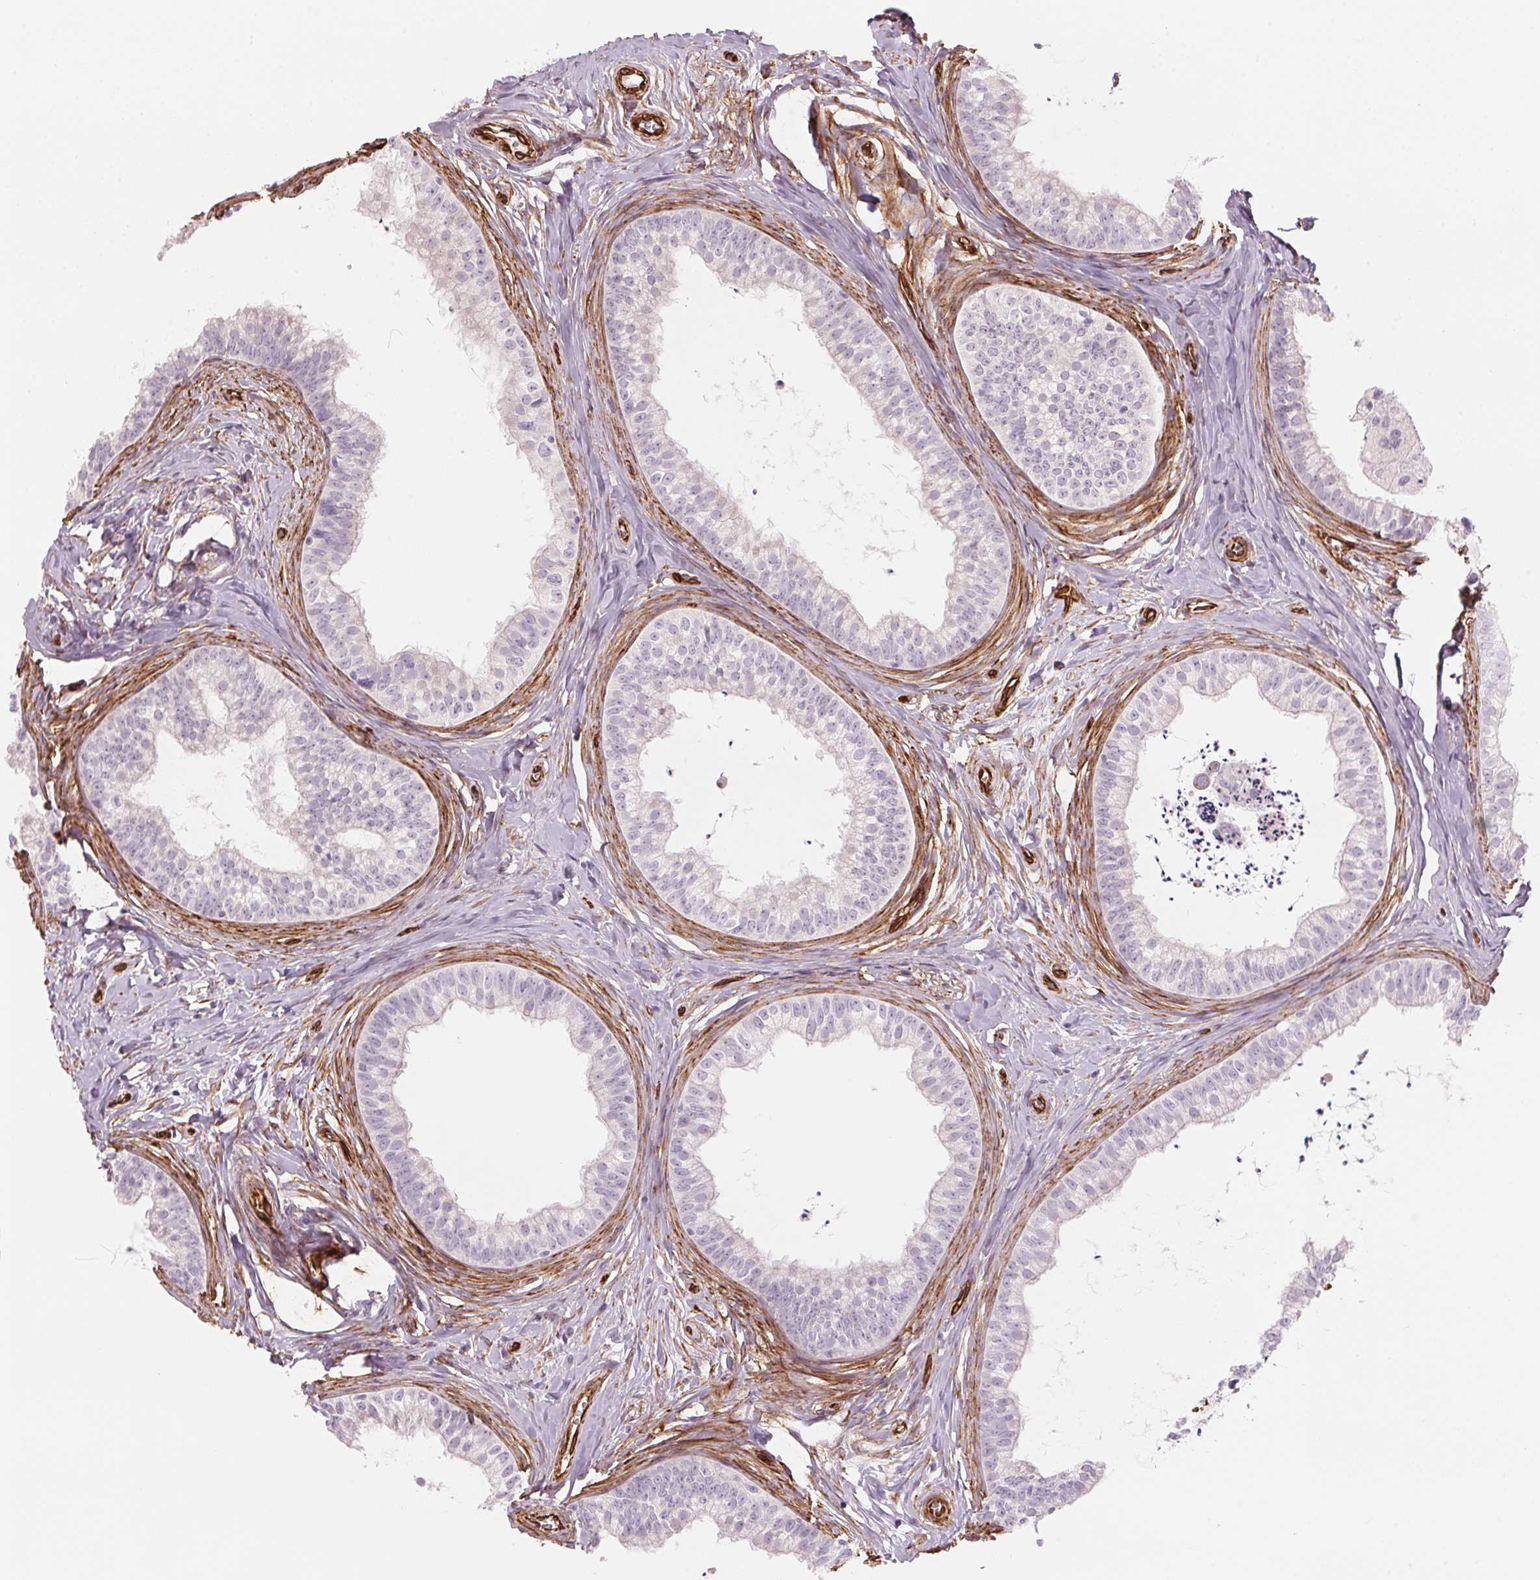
{"staining": {"intensity": "weak", "quantity": "25%-75%", "location": "cytoplasmic/membranous"}, "tissue": "epididymis", "cell_type": "Glandular cells", "image_type": "normal", "snomed": [{"axis": "morphology", "description": "Normal tissue, NOS"}, {"axis": "topography", "description": "Epididymis"}], "caption": "A low amount of weak cytoplasmic/membranous positivity is present in about 25%-75% of glandular cells in benign epididymis. (DAB = brown stain, brightfield microscopy at high magnification).", "gene": "CLPS", "patient": {"sex": "male", "age": 24}}